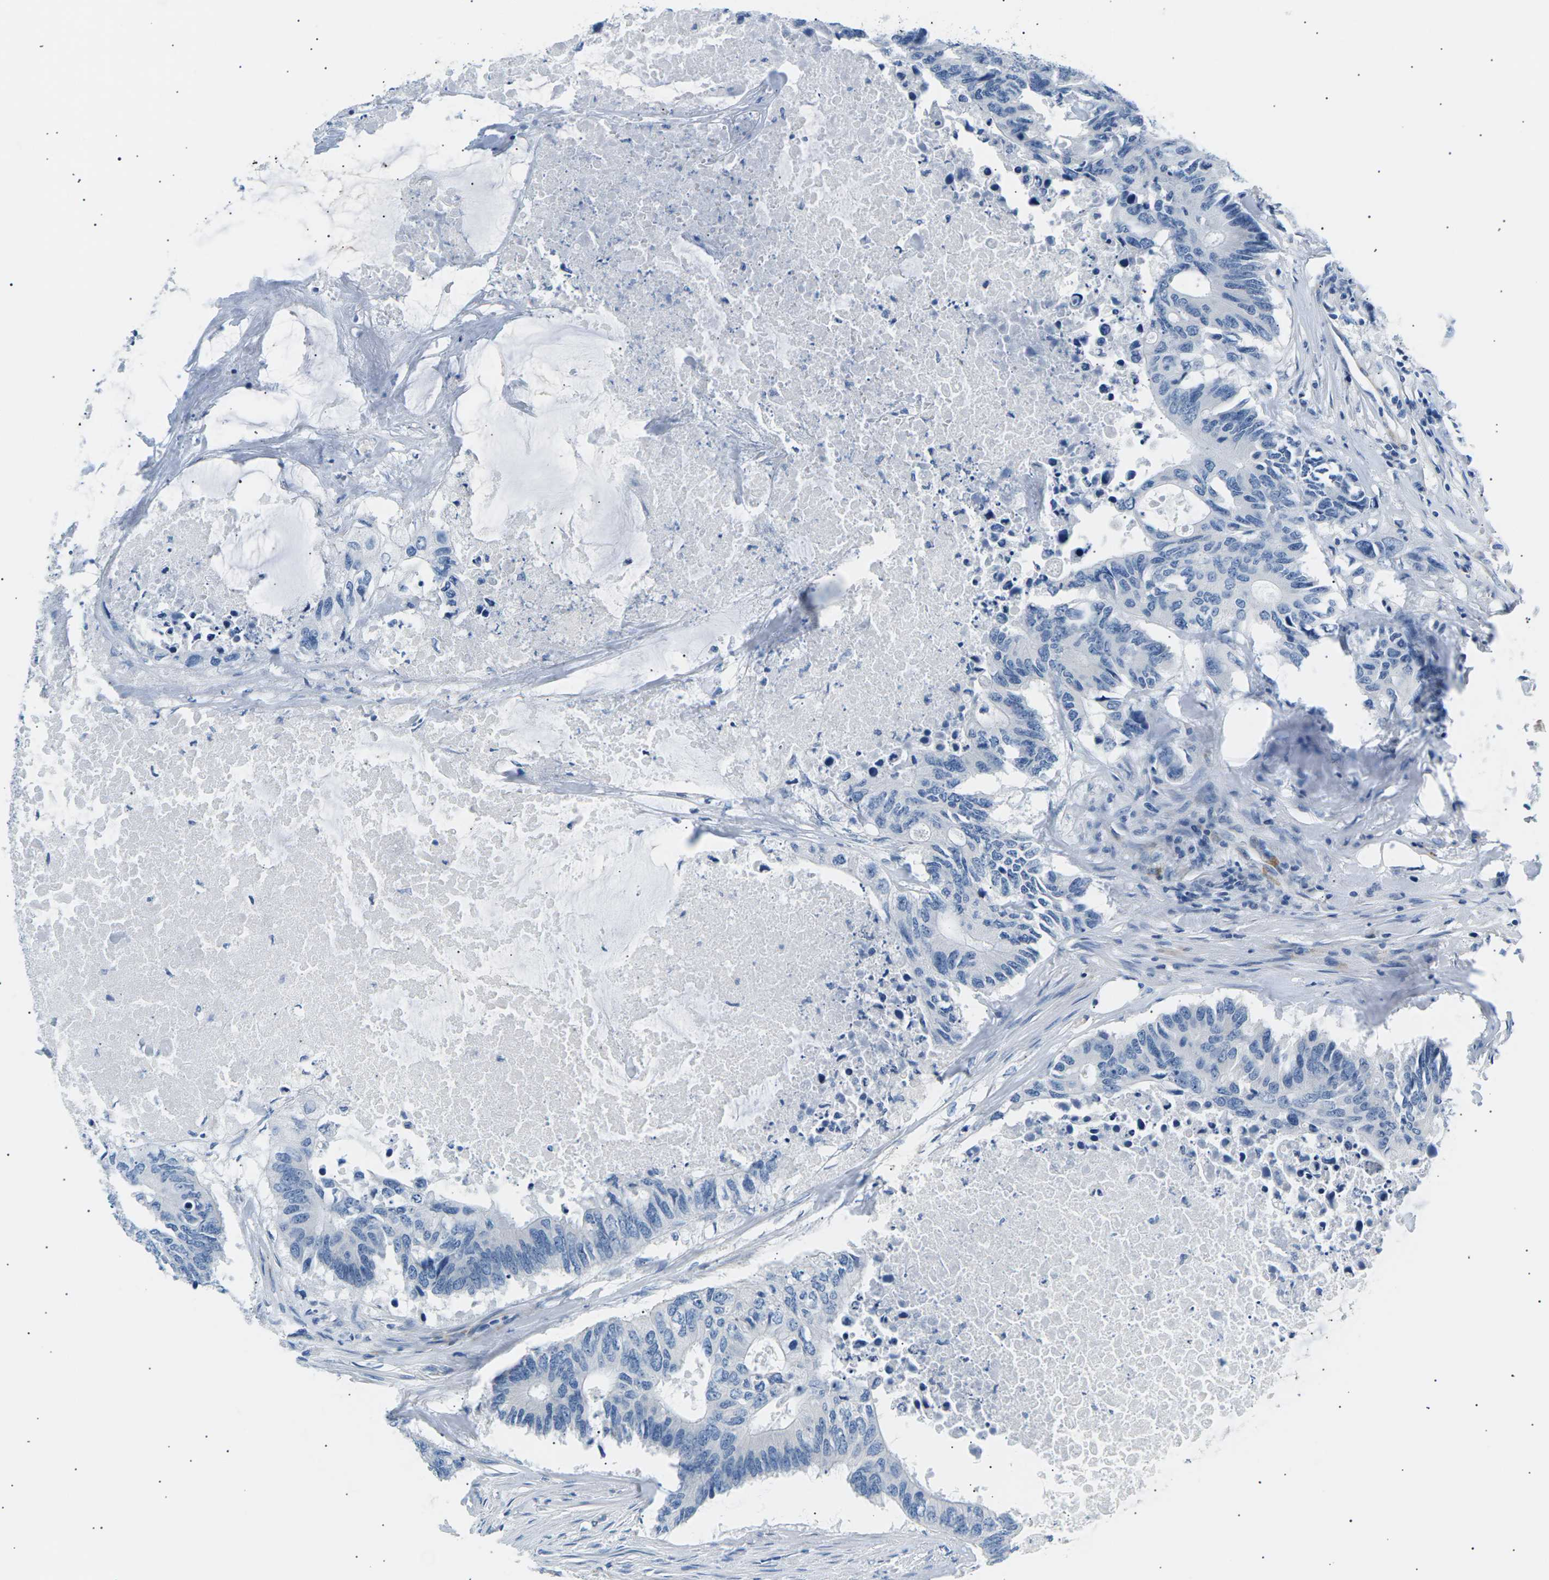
{"staining": {"intensity": "negative", "quantity": "none", "location": "none"}, "tissue": "colorectal cancer", "cell_type": "Tumor cells", "image_type": "cancer", "snomed": [{"axis": "morphology", "description": "Adenocarcinoma, NOS"}, {"axis": "topography", "description": "Colon"}], "caption": "This photomicrograph is of colorectal adenocarcinoma stained with immunohistochemistry to label a protein in brown with the nuclei are counter-stained blue. There is no expression in tumor cells.", "gene": "SEPTIN5", "patient": {"sex": "male", "age": 71}}